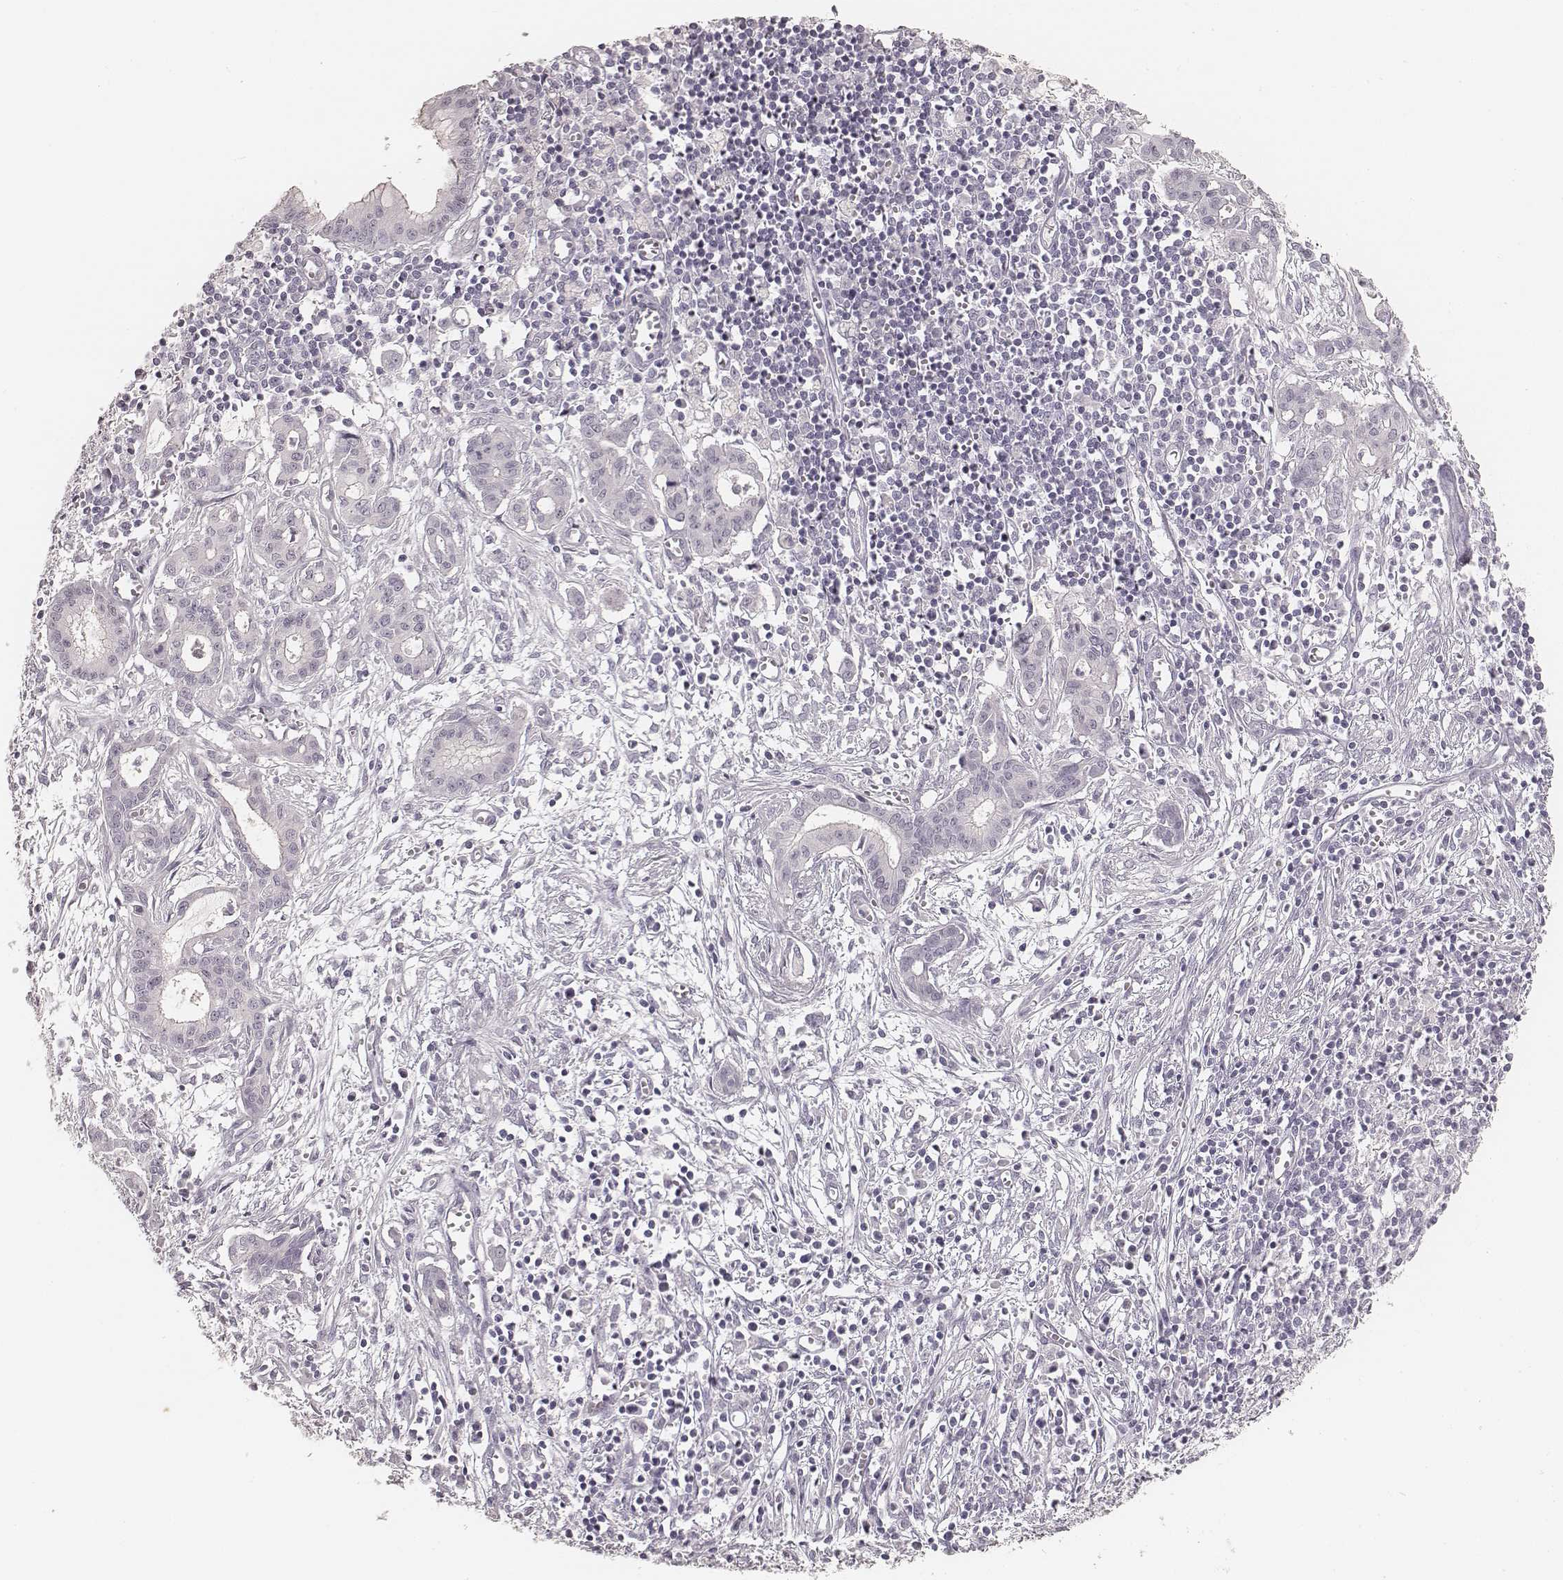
{"staining": {"intensity": "negative", "quantity": "none", "location": "none"}, "tissue": "pancreatic cancer", "cell_type": "Tumor cells", "image_type": "cancer", "snomed": [{"axis": "morphology", "description": "Adenocarcinoma, NOS"}, {"axis": "topography", "description": "Pancreas"}], "caption": "A photomicrograph of human pancreatic cancer is negative for staining in tumor cells. The staining is performed using DAB brown chromogen with nuclei counter-stained in using hematoxylin.", "gene": "HNF4G", "patient": {"sex": "male", "age": 48}}